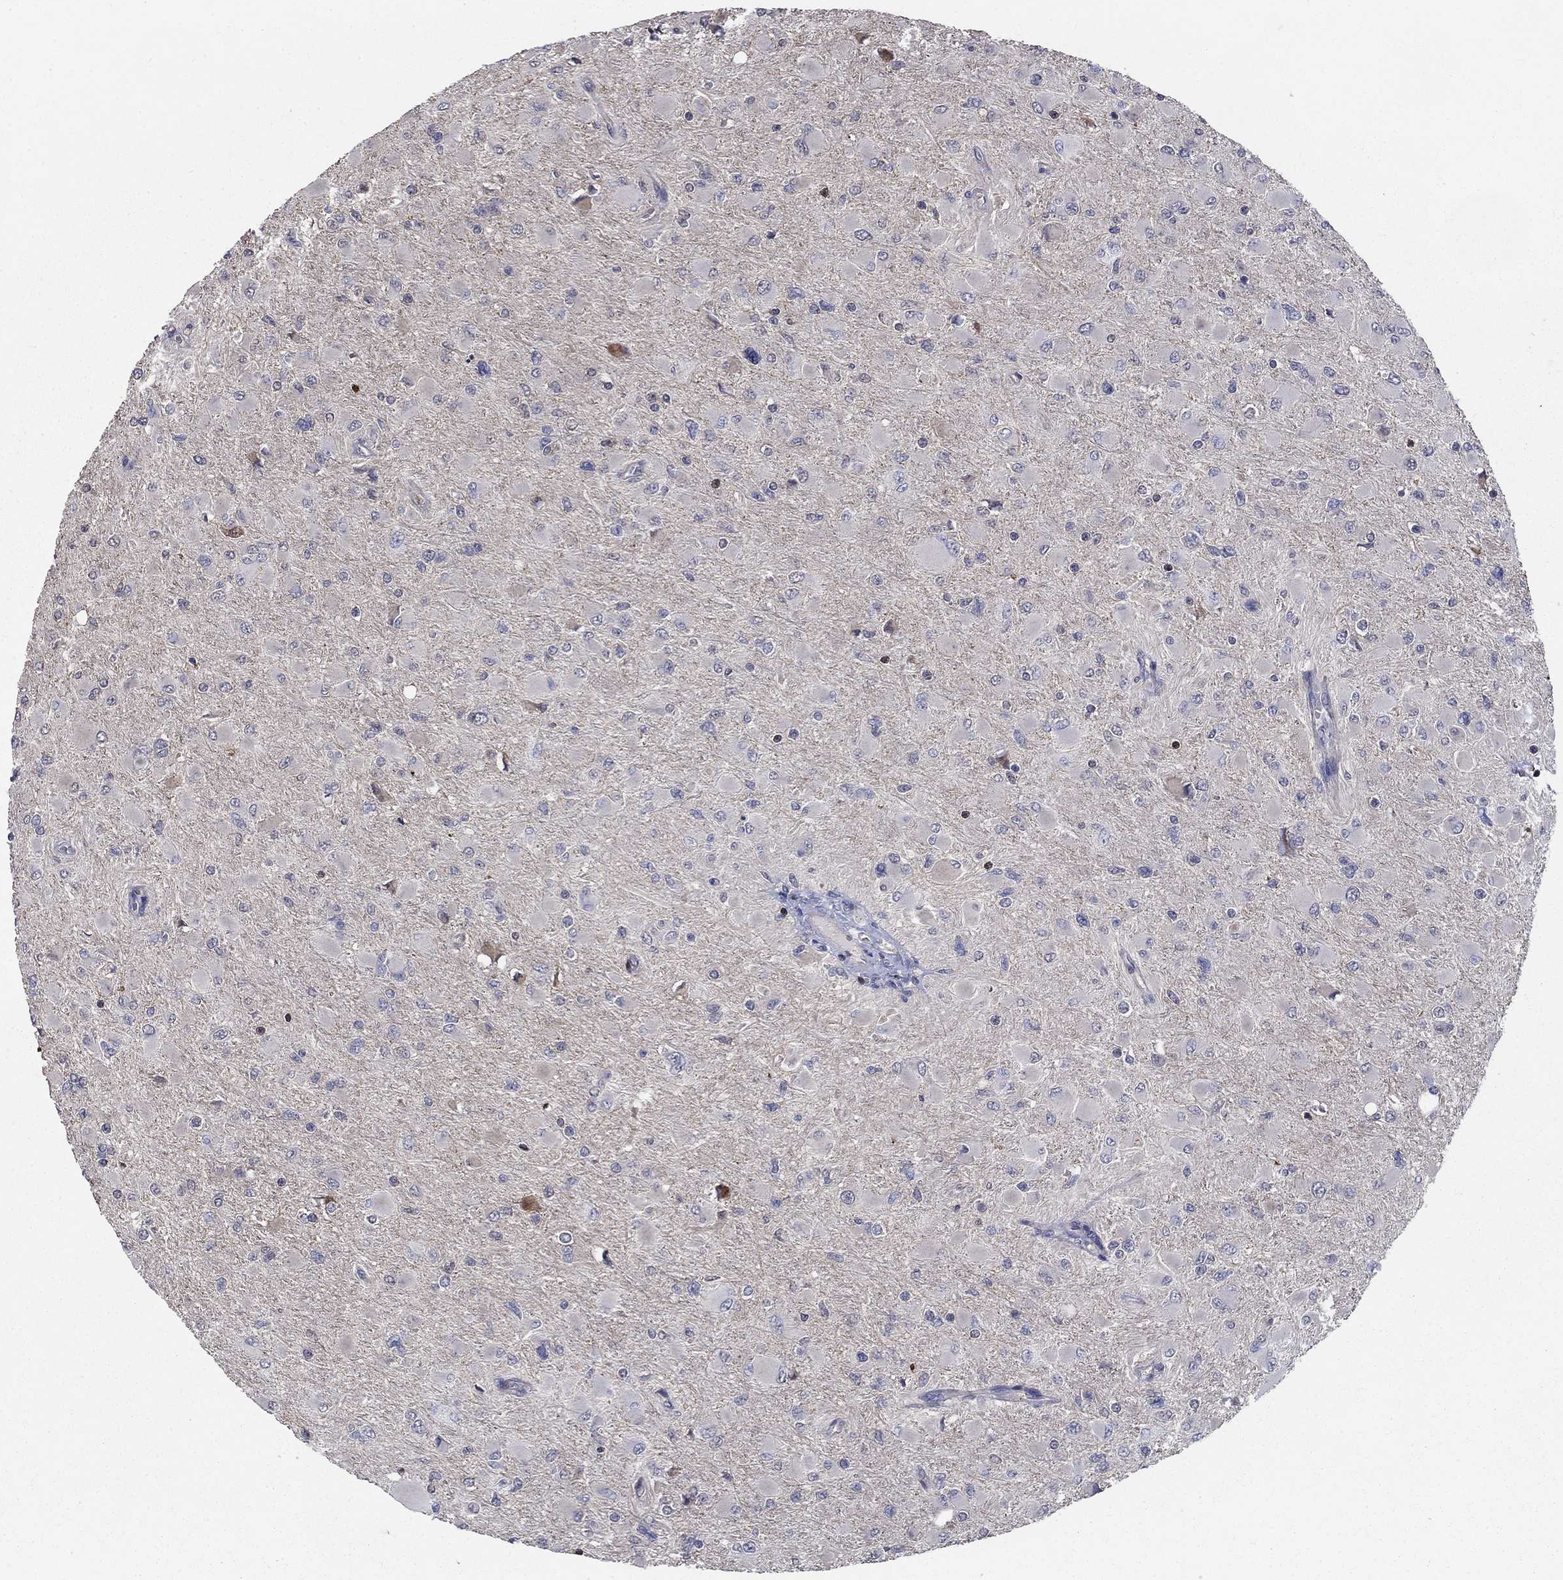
{"staining": {"intensity": "negative", "quantity": "none", "location": "none"}, "tissue": "glioma", "cell_type": "Tumor cells", "image_type": "cancer", "snomed": [{"axis": "morphology", "description": "Glioma, malignant, High grade"}, {"axis": "topography", "description": "Cerebral cortex"}], "caption": "IHC of human glioma reveals no positivity in tumor cells.", "gene": "DVL1", "patient": {"sex": "female", "age": 36}}